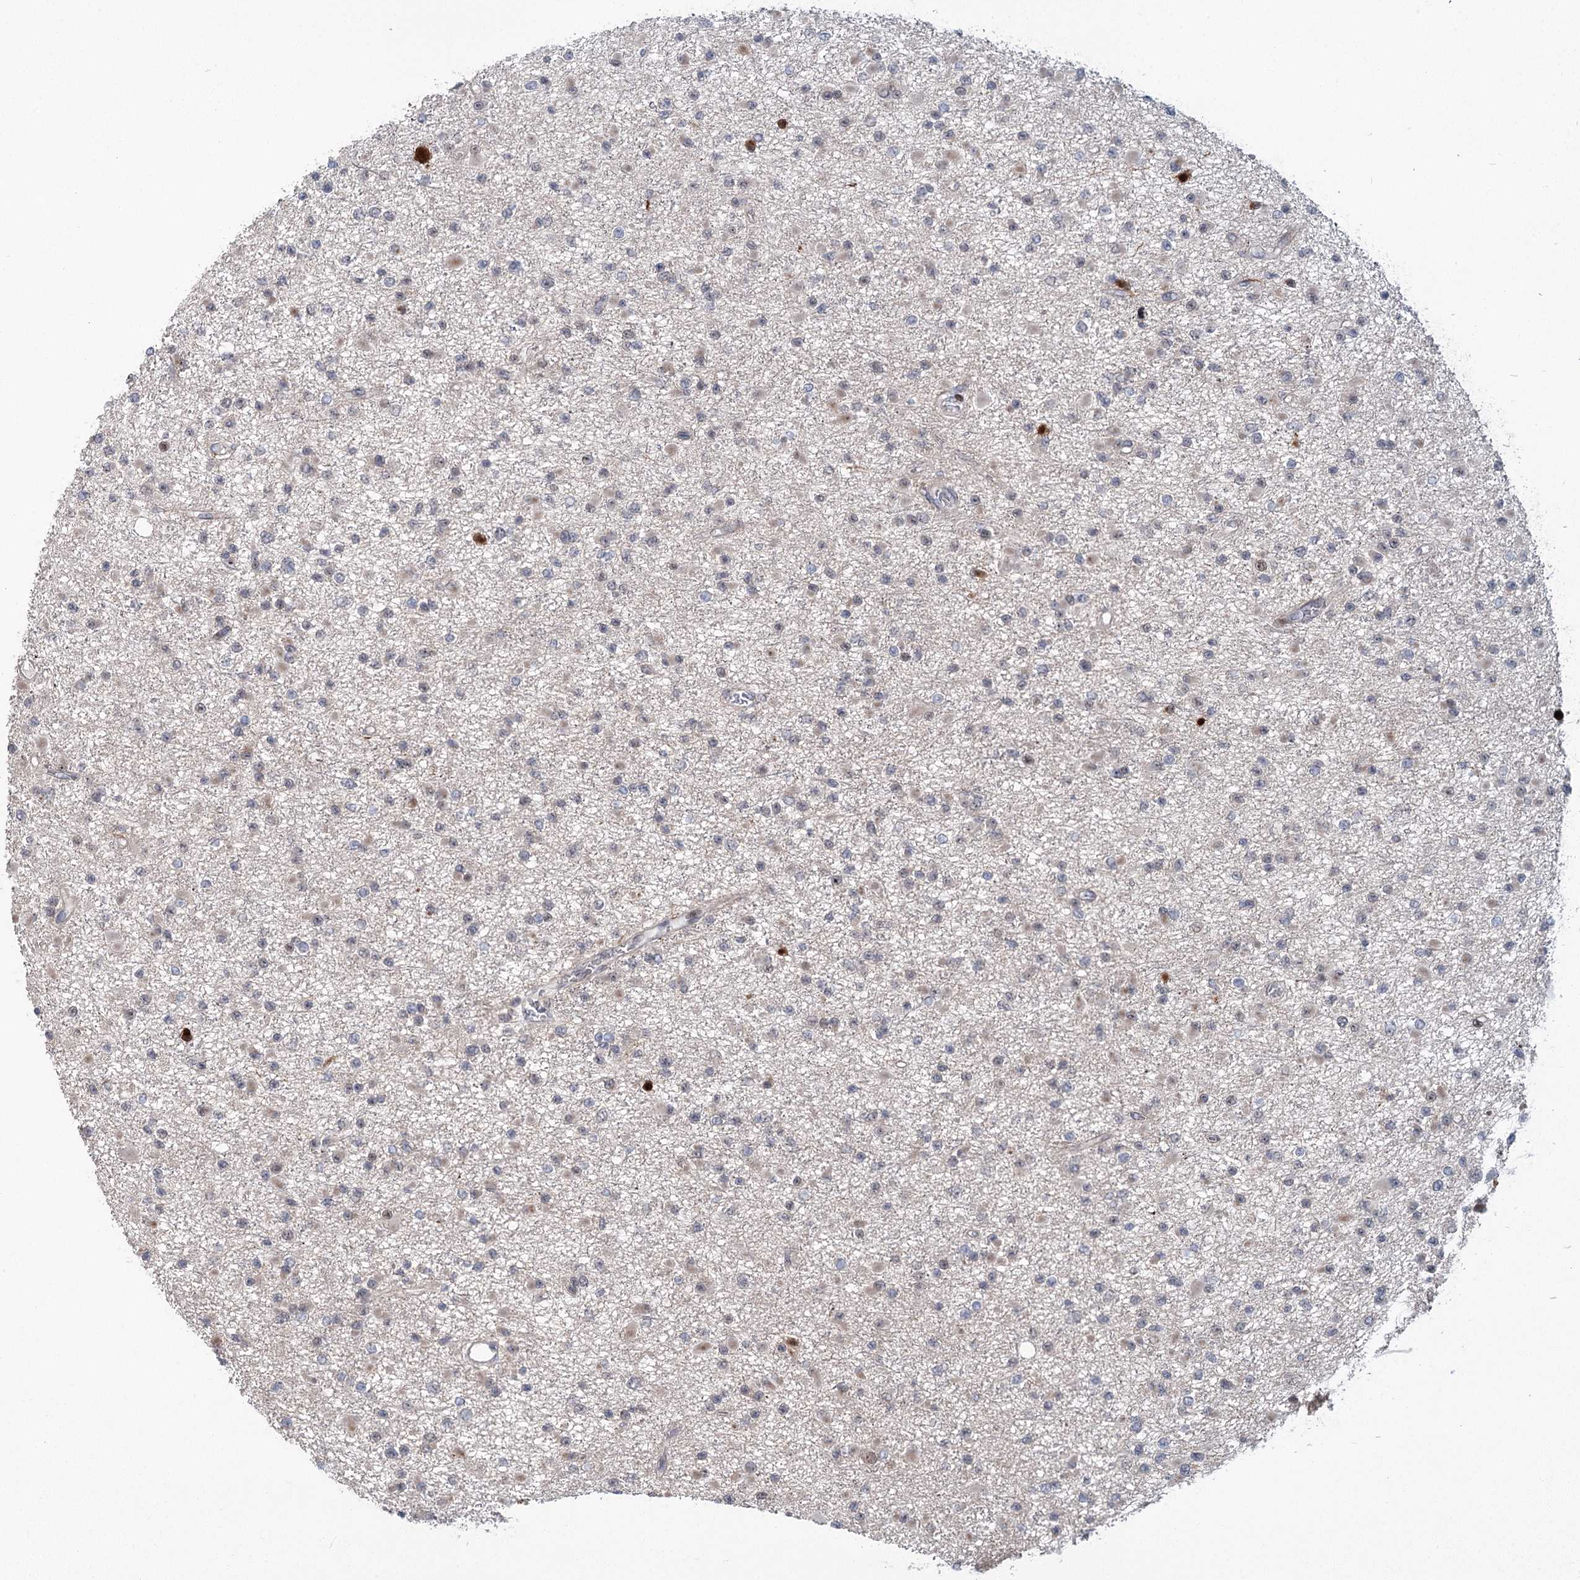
{"staining": {"intensity": "negative", "quantity": "none", "location": "none"}, "tissue": "glioma", "cell_type": "Tumor cells", "image_type": "cancer", "snomed": [{"axis": "morphology", "description": "Glioma, malignant, Low grade"}, {"axis": "topography", "description": "Brain"}], "caption": "The image shows no significant staining in tumor cells of malignant glioma (low-grade).", "gene": "PARM1", "patient": {"sex": "female", "age": 22}}